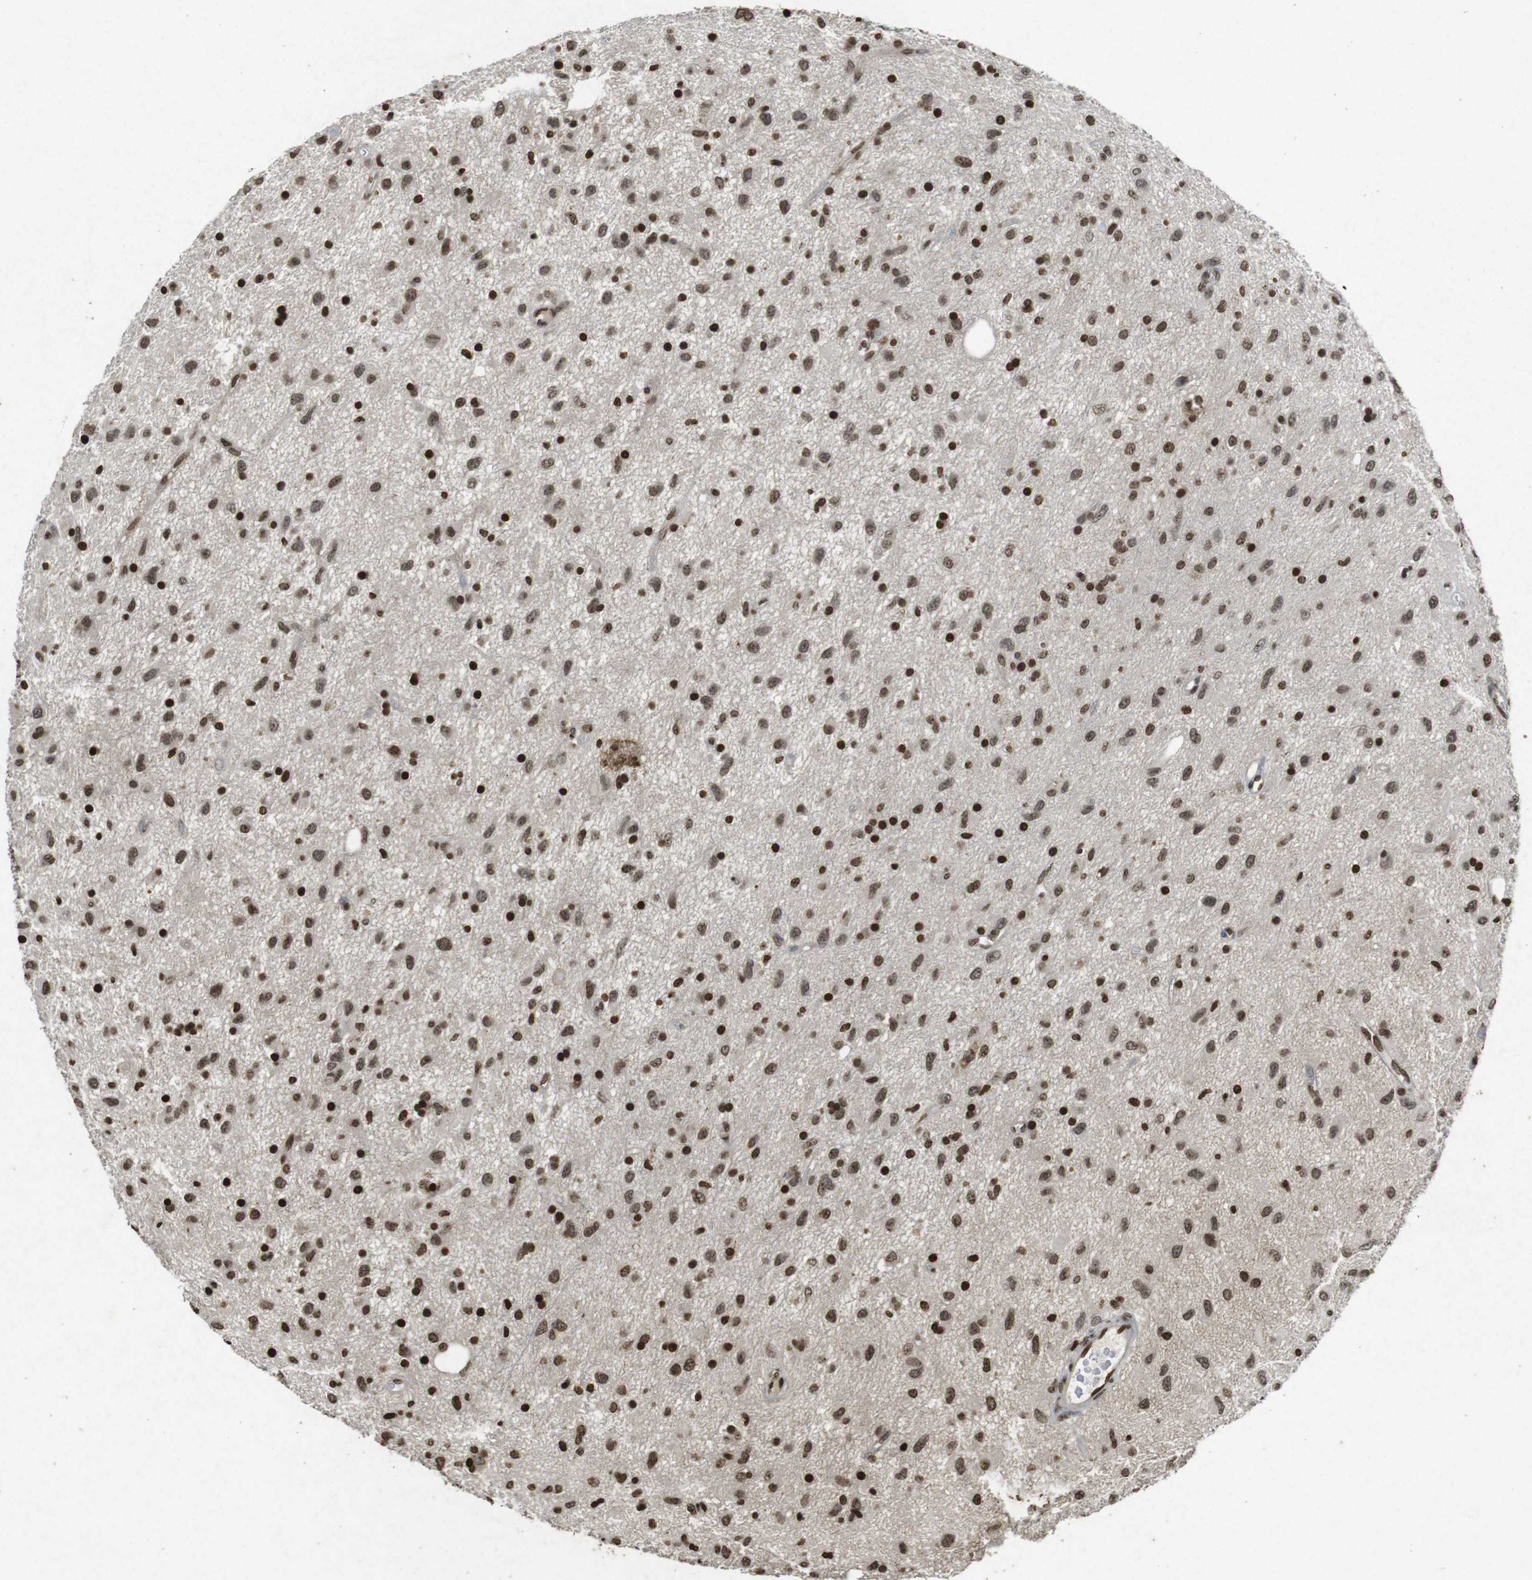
{"staining": {"intensity": "strong", "quantity": ">75%", "location": "nuclear"}, "tissue": "glioma", "cell_type": "Tumor cells", "image_type": "cancer", "snomed": [{"axis": "morphology", "description": "Glioma, malignant, Low grade"}, {"axis": "topography", "description": "Brain"}], "caption": "This micrograph displays malignant glioma (low-grade) stained with immunohistochemistry to label a protein in brown. The nuclear of tumor cells show strong positivity for the protein. Nuclei are counter-stained blue.", "gene": "FOXA3", "patient": {"sex": "male", "age": 77}}